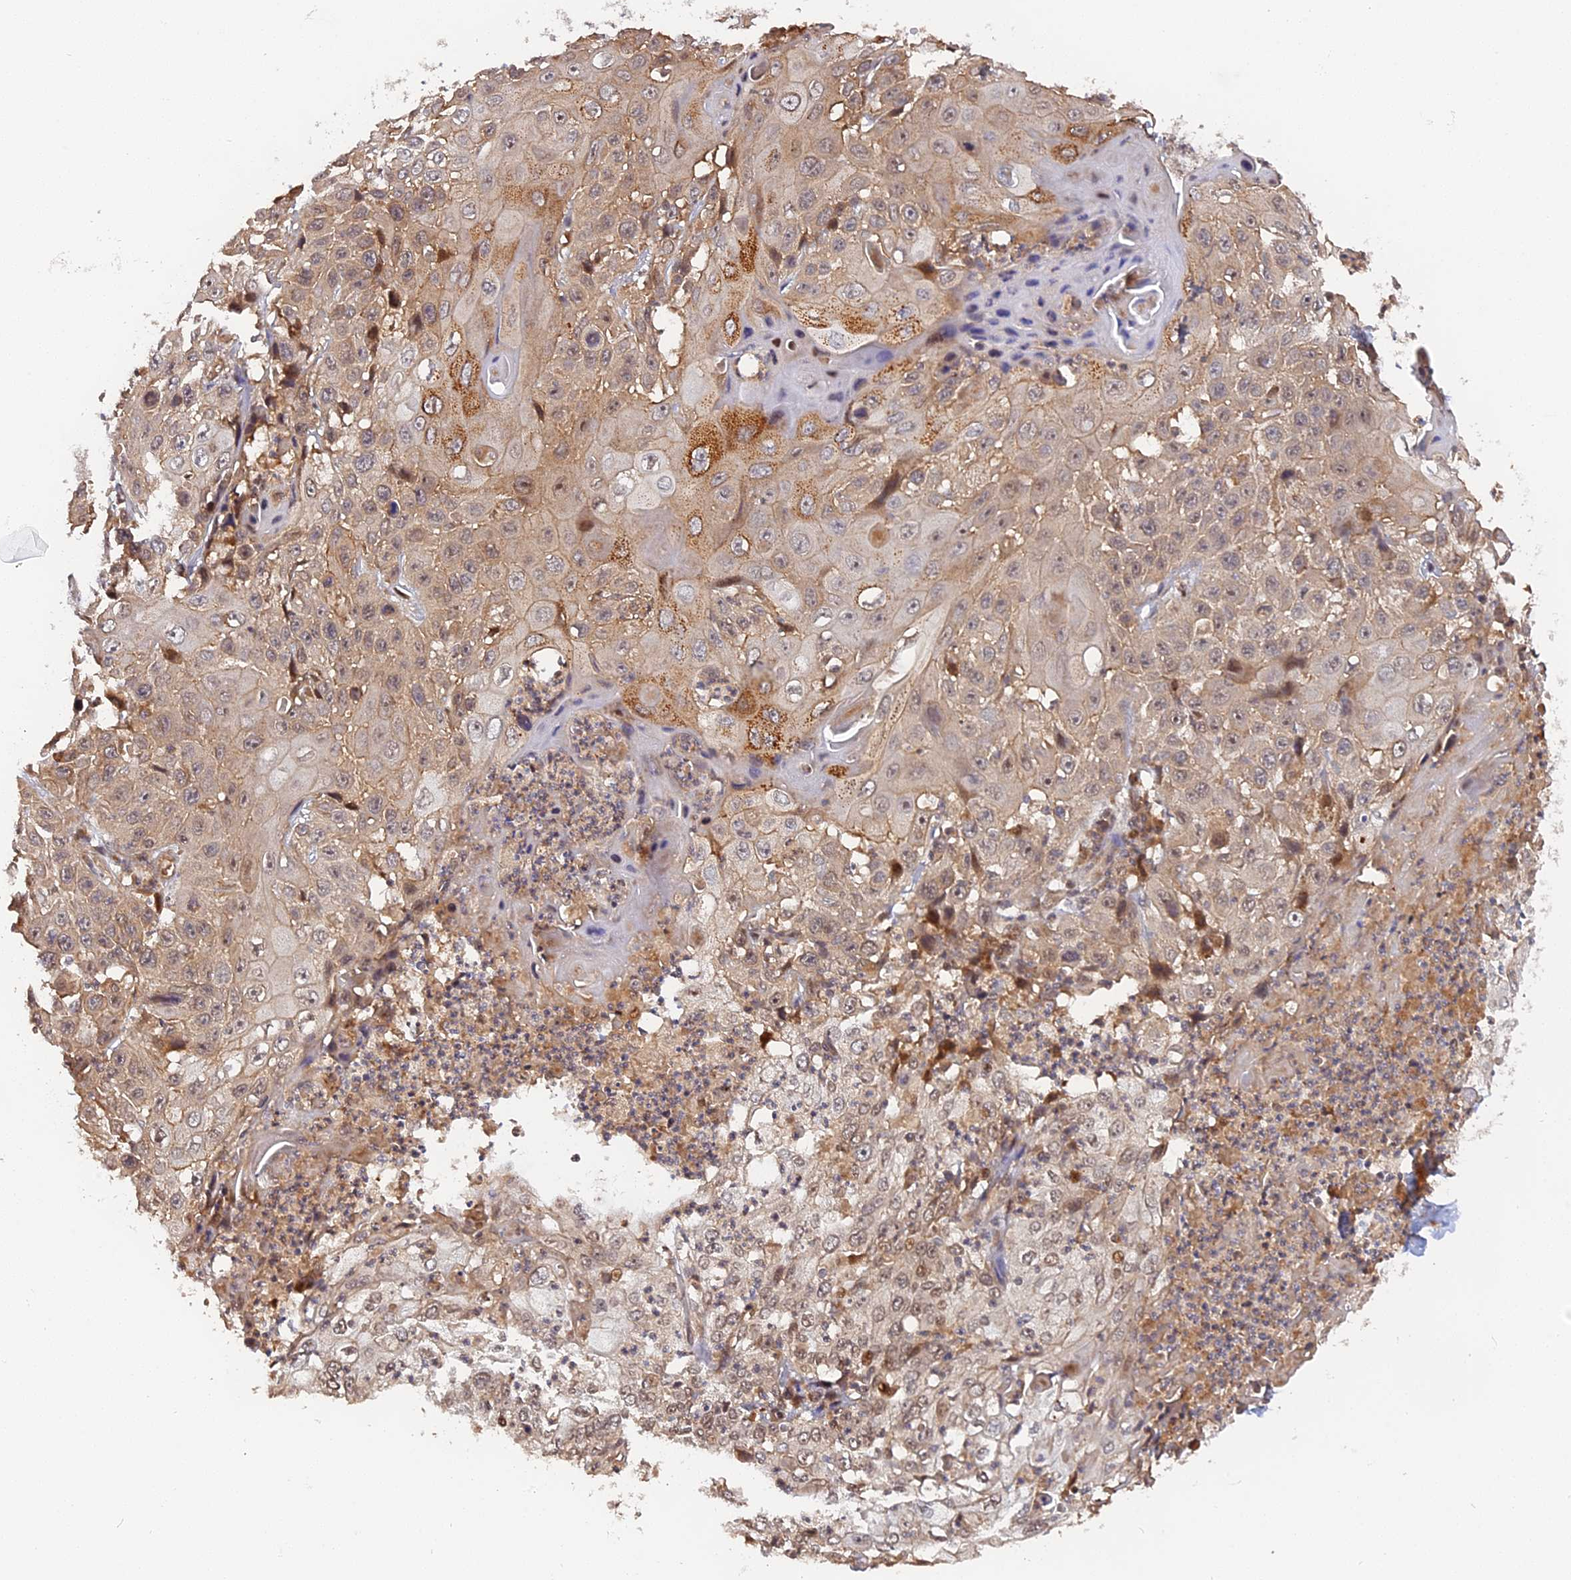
{"staining": {"intensity": "moderate", "quantity": "<25%", "location": "cytoplasmic/membranous,nuclear"}, "tissue": "cervical cancer", "cell_type": "Tumor cells", "image_type": "cancer", "snomed": [{"axis": "morphology", "description": "Squamous cell carcinoma, NOS"}, {"axis": "topography", "description": "Cervix"}], "caption": "Immunohistochemistry (DAB (3,3'-diaminobenzidine)) staining of cervical cancer (squamous cell carcinoma) shows moderate cytoplasmic/membranous and nuclear protein expression in approximately <25% of tumor cells.", "gene": "ANKRD24", "patient": {"sex": "female", "age": 39}}